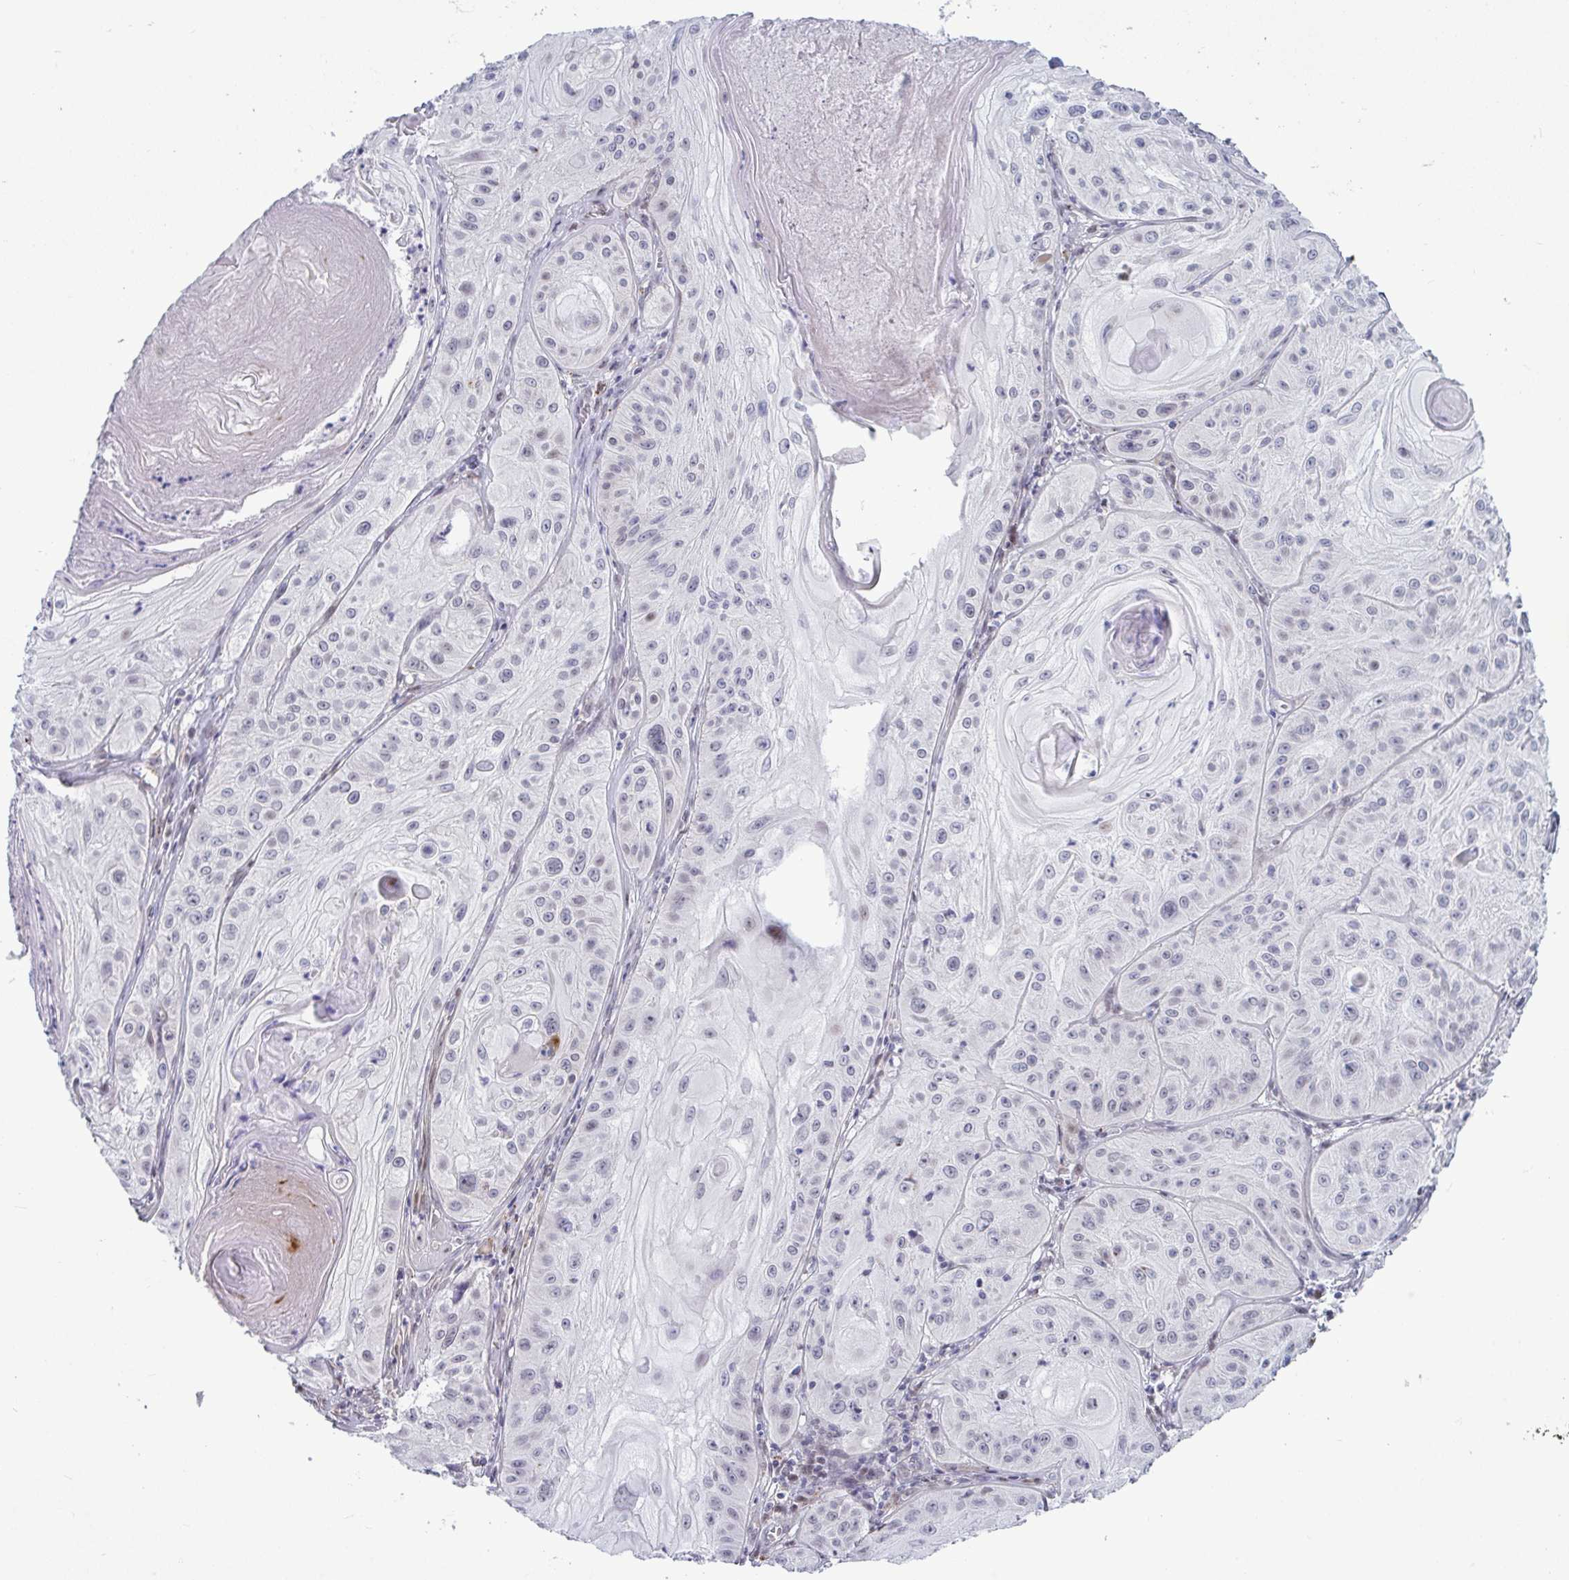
{"staining": {"intensity": "negative", "quantity": "none", "location": "none"}, "tissue": "skin cancer", "cell_type": "Tumor cells", "image_type": "cancer", "snomed": [{"axis": "morphology", "description": "Squamous cell carcinoma, NOS"}, {"axis": "topography", "description": "Skin"}], "caption": "Protein analysis of skin cancer (squamous cell carcinoma) exhibits no significant expression in tumor cells.", "gene": "TCEAL8", "patient": {"sex": "male", "age": 85}}